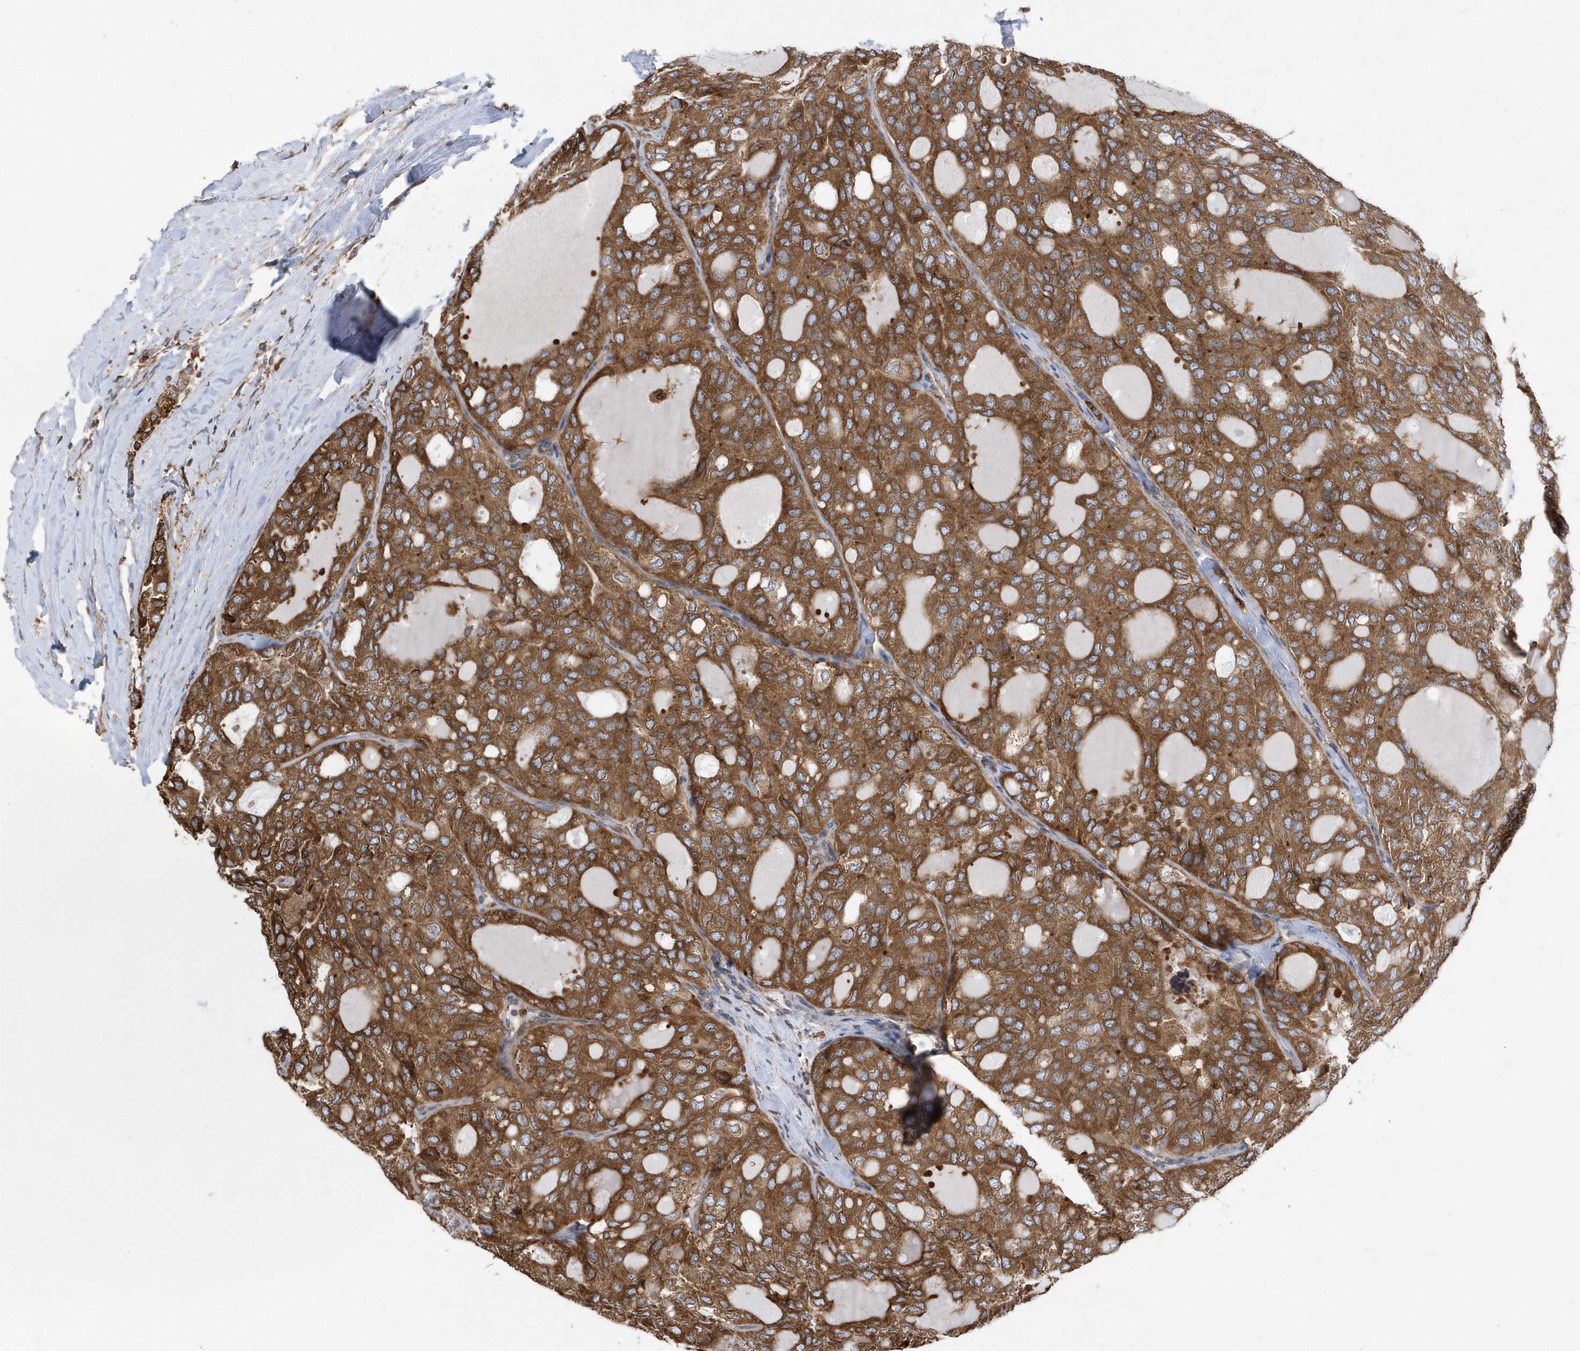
{"staining": {"intensity": "moderate", "quantity": ">75%", "location": "cytoplasmic/membranous"}, "tissue": "thyroid cancer", "cell_type": "Tumor cells", "image_type": "cancer", "snomed": [{"axis": "morphology", "description": "Follicular adenoma carcinoma, NOS"}, {"axis": "topography", "description": "Thyroid gland"}], "caption": "Thyroid cancer was stained to show a protein in brown. There is medium levels of moderate cytoplasmic/membranous positivity in about >75% of tumor cells. Immunohistochemistry (ihc) stains the protein of interest in brown and the nuclei are stained blue.", "gene": "VAMP7", "patient": {"sex": "male", "age": 75}}